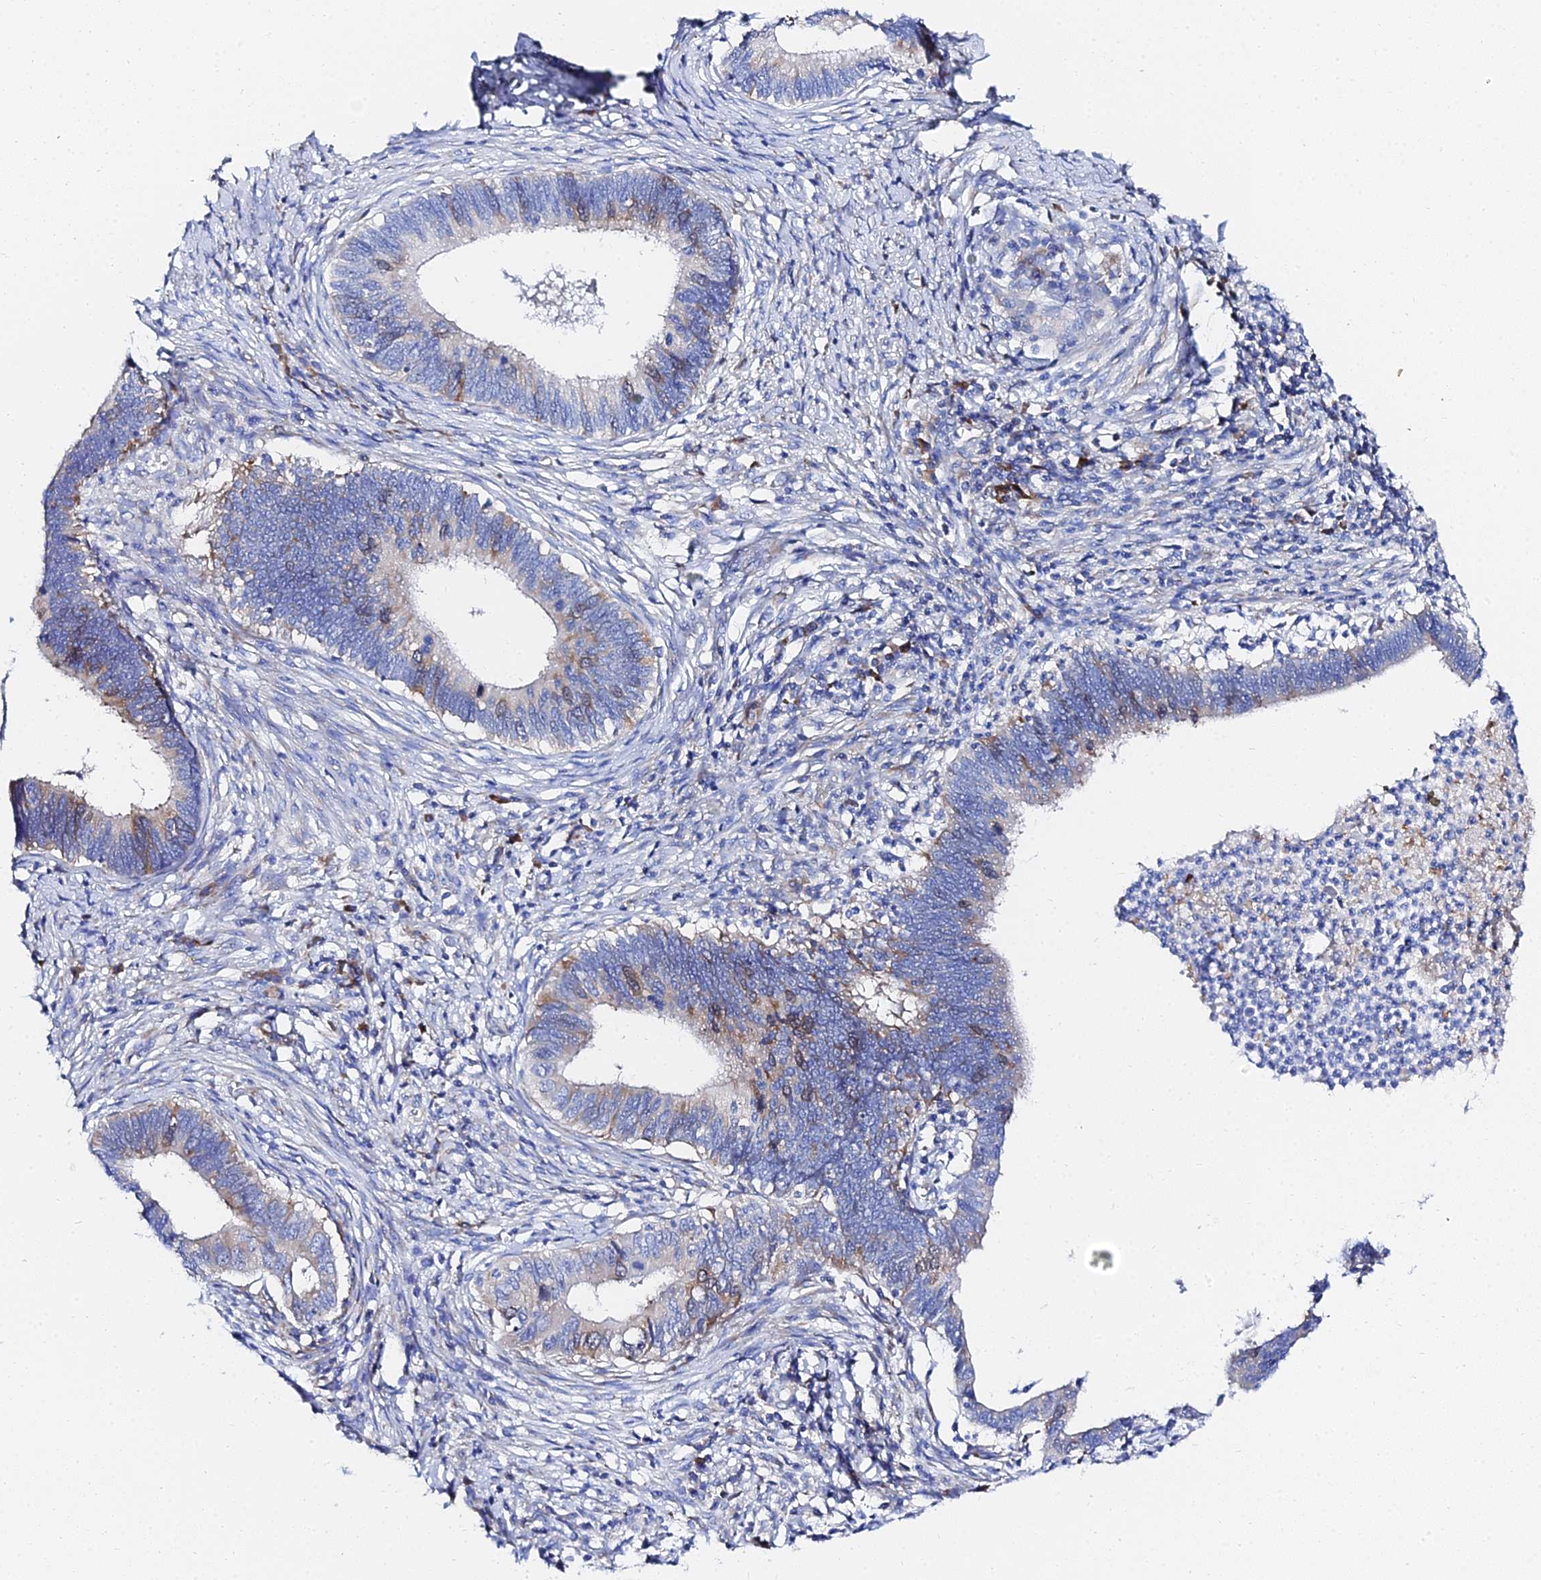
{"staining": {"intensity": "negative", "quantity": "none", "location": "none"}, "tissue": "cervical cancer", "cell_type": "Tumor cells", "image_type": "cancer", "snomed": [{"axis": "morphology", "description": "Adenocarcinoma, NOS"}, {"axis": "topography", "description": "Cervix"}], "caption": "Immunohistochemistry (IHC) image of neoplastic tissue: cervical cancer (adenocarcinoma) stained with DAB (3,3'-diaminobenzidine) displays no significant protein expression in tumor cells.", "gene": "PTTG1", "patient": {"sex": "female", "age": 42}}